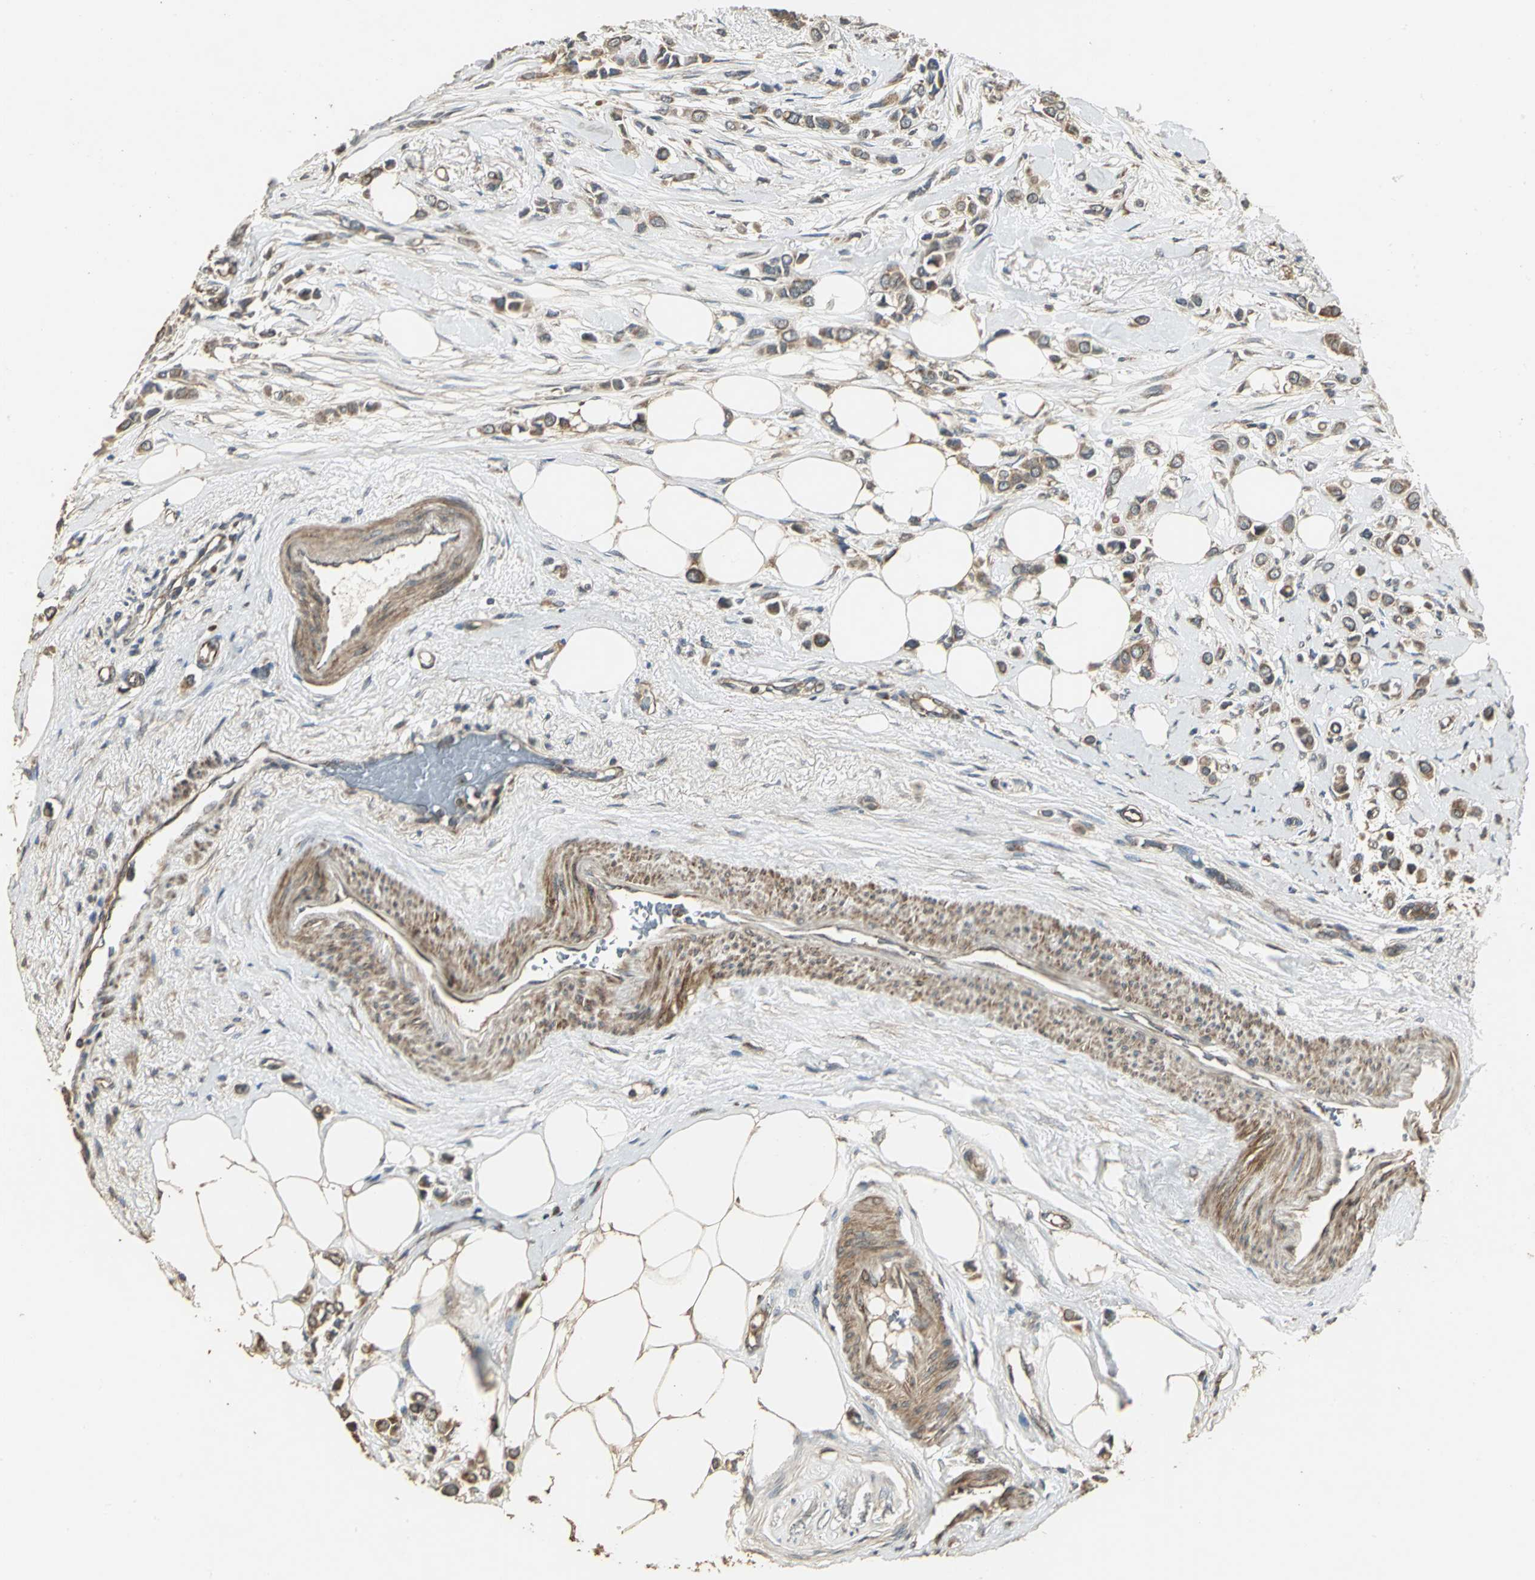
{"staining": {"intensity": "strong", "quantity": ">75%", "location": "cytoplasmic/membranous"}, "tissue": "breast cancer", "cell_type": "Tumor cells", "image_type": "cancer", "snomed": [{"axis": "morphology", "description": "Lobular carcinoma"}, {"axis": "topography", "description": "Breast"}], "caption": "Breast cancer was stained to show a protein in brown. There is high levels of strong cytoplasmic/membranous expression in about >75% of tumor cells.", "gene": "KANK1", "patient": {"sex": "female", "age": 51}}